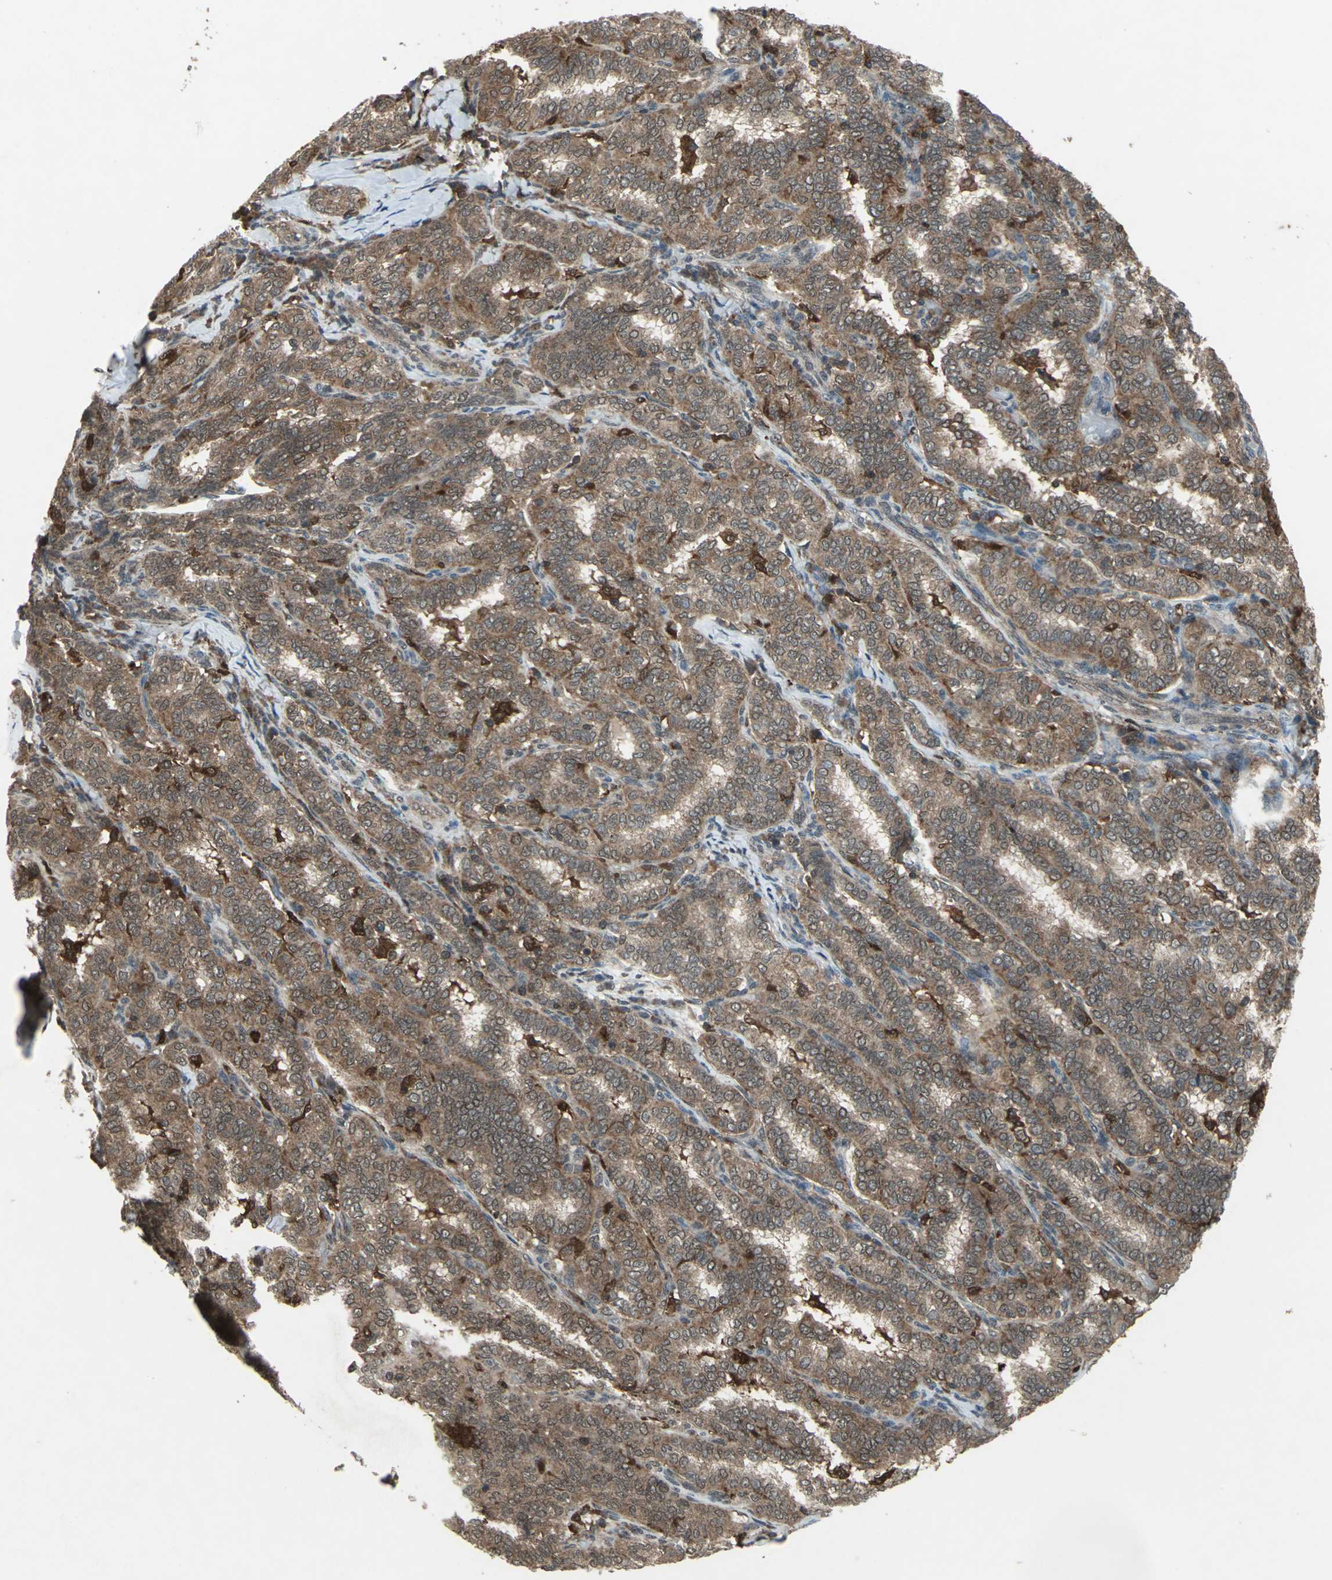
{"staining": {"intensity": "strong", "quantity": ">75%", "location": "cytoplasmic/membranous"}, "tissue": "thyroid cancer", "cell_type": "Tumor cells", "image_type": "cancer", "snomed": [{"axis": "morphology", "description": "Papillary adenocarcinoma, NOS"}, {"axis": "topography", "description": "Thyroid gland"}], "caption": "Human thyroid papillary adenocarcinoma stained for a protein (brown) reveals strong cytoplasmic/membranous positive positivity in about >75% of tumor cells.", "gene": "PYCARD", "patient": {"sex": "female", "age": 30}}